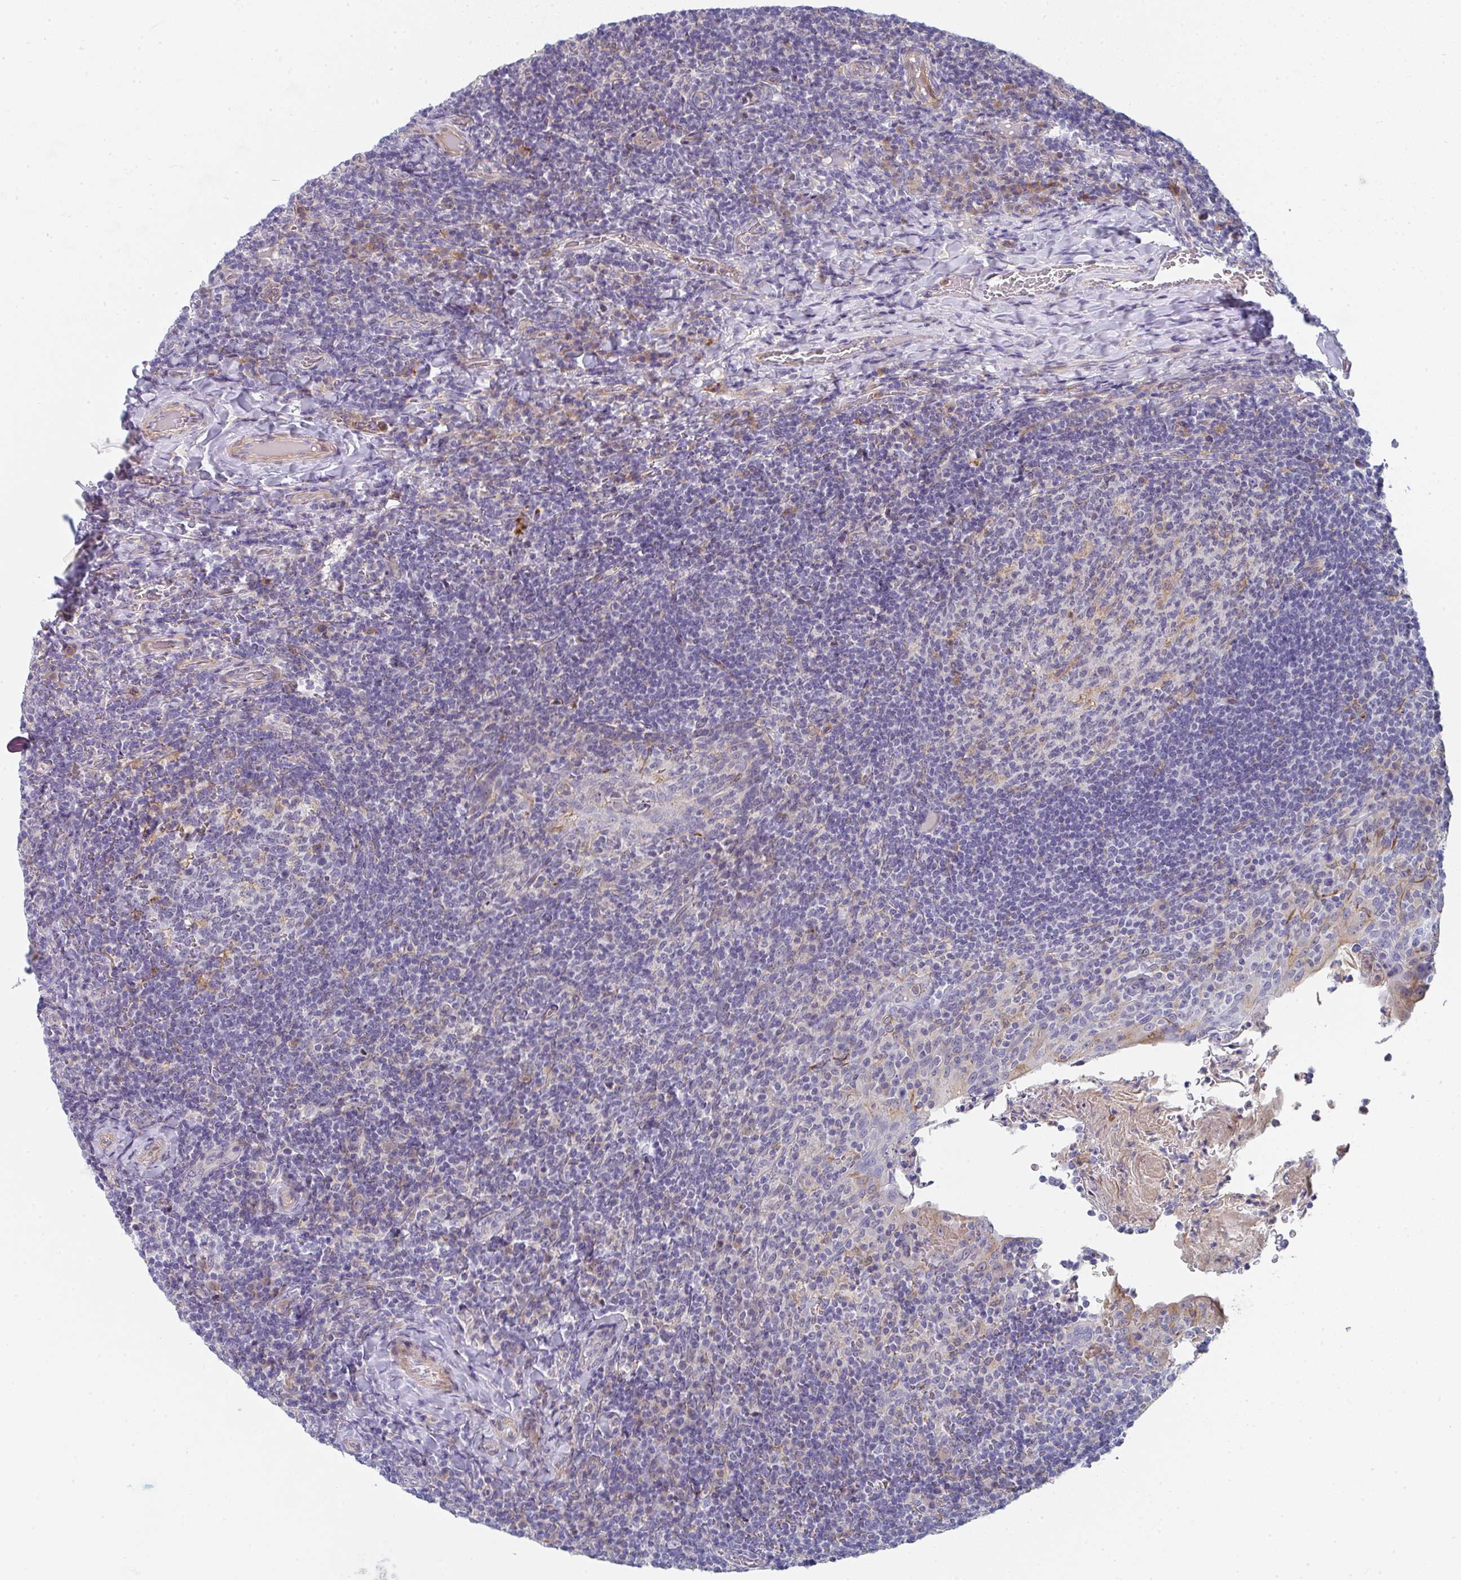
{"staining": {"intensity": "negative", "quantity": "none", "location": "none"}, "tissue": "tonsil", "cell_type": "Germinal center cells", "image_type": "normal", "snomed": [{"axis": "morphology", "description": "Normal tissue, NOS"}, {"axis": "topography", "description": "Tonsil"}], "caption": "This is an immunohistochemistry (IHC) image of unremarkable human tonsil. There is no staining in germinal center cells.", "gene": "KLHL33", "patient": {"sex": "female", "age": 10}}